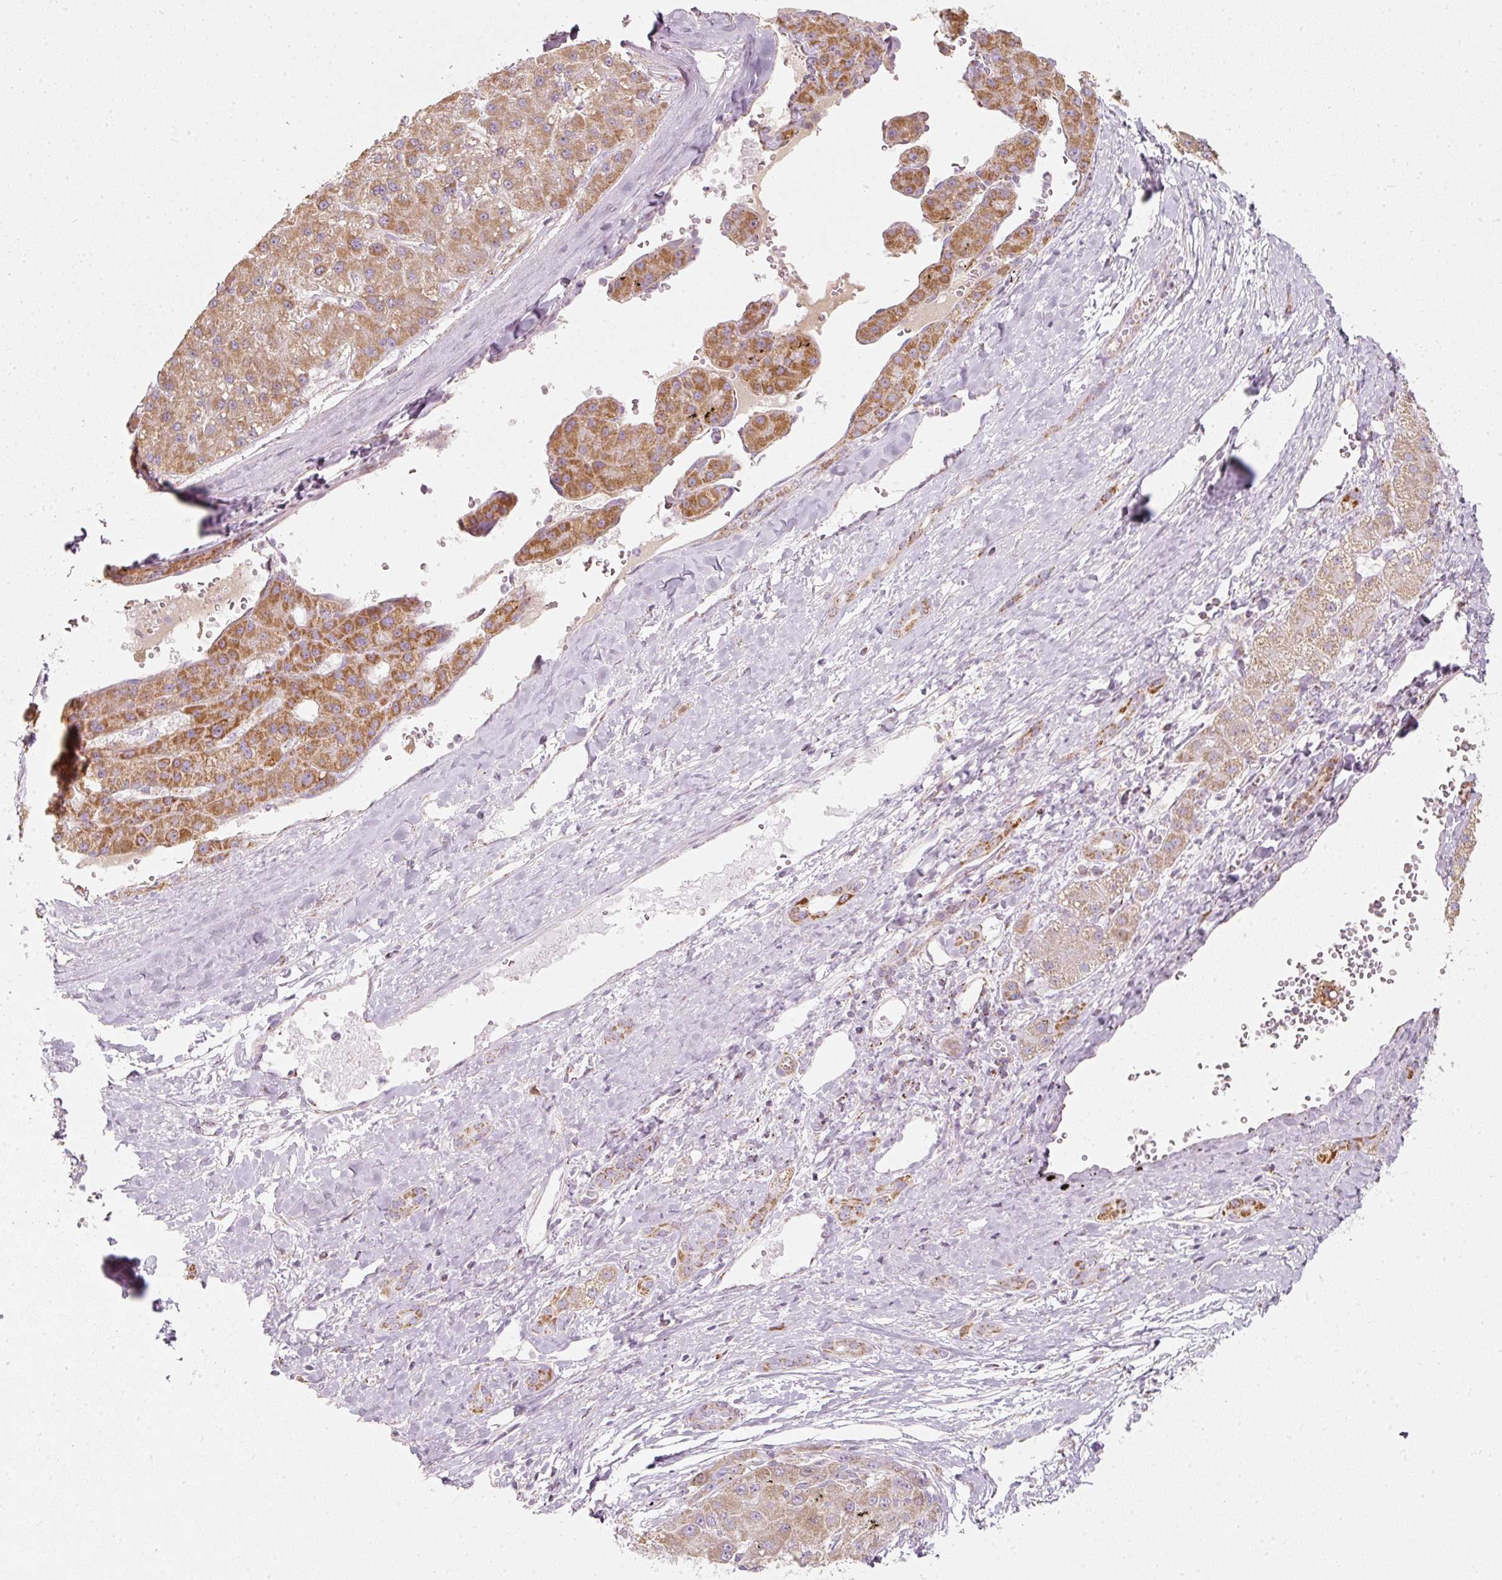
{"staining": {"intensity": "moderate", "quantity": "25%-75%", "location": "cytoplasmic/membranous,nuclear"}, "tissue": "liver cancer", "cell_type": "Tumor cells", "image_type": "cancer", "snomed": [{"axis": "morphology", "description": "Carcinoma, Hepatocellular, NOS"}, {"axis": "topography", "description": "Liver"}], "caption": "Liver hepatocellular carcinoma stained for a protein (brown) reveals moderate cytoplasmic/membranous and nuclear positive positivity in about 25%-75% of tumor cells.", "gene": "DUT", "patient": {"sex": "male", "age": 67}}